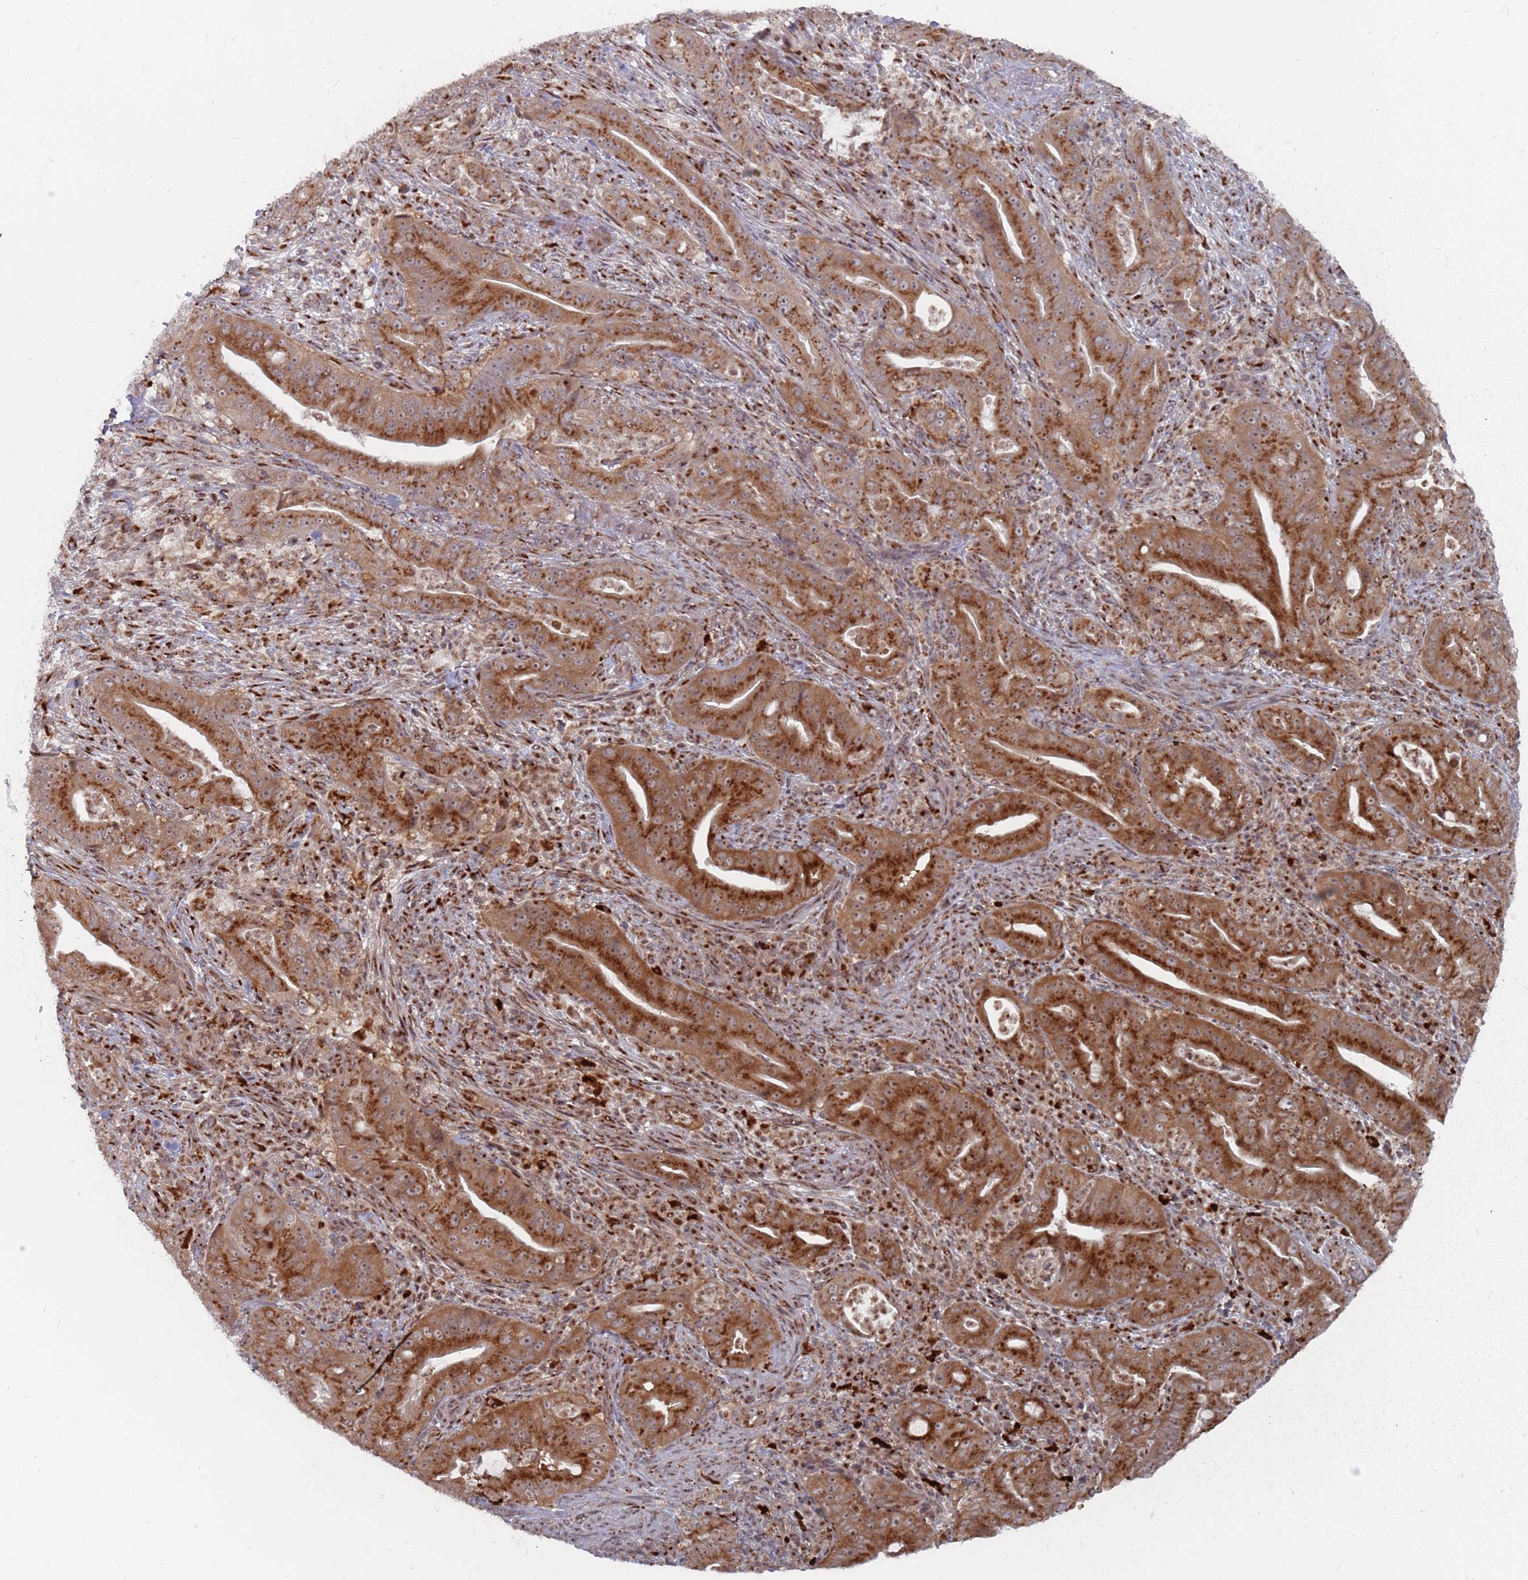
{"staining": {"intensity": "strong", "quantity": ">75%", "location": "cytoplasmic/membranous"}, "tissue": "pancreatic cancer", "cell_type": "Tumor cells", "image_type": "cancer", "snomed": [{"axis": "morphology", "description": "Adenocarcinoma, NOS"}, {"axis": "topography", "description": "Pancreas"}], "caption": "A photomicrograph of pancreatic cancer (adenocarcinoma) stained for a protein displays strong cytoplasmic/membranous brown staining in tumor cells.", "gene": "FMO4", "patient": {"sex": "male", "age": 71}}